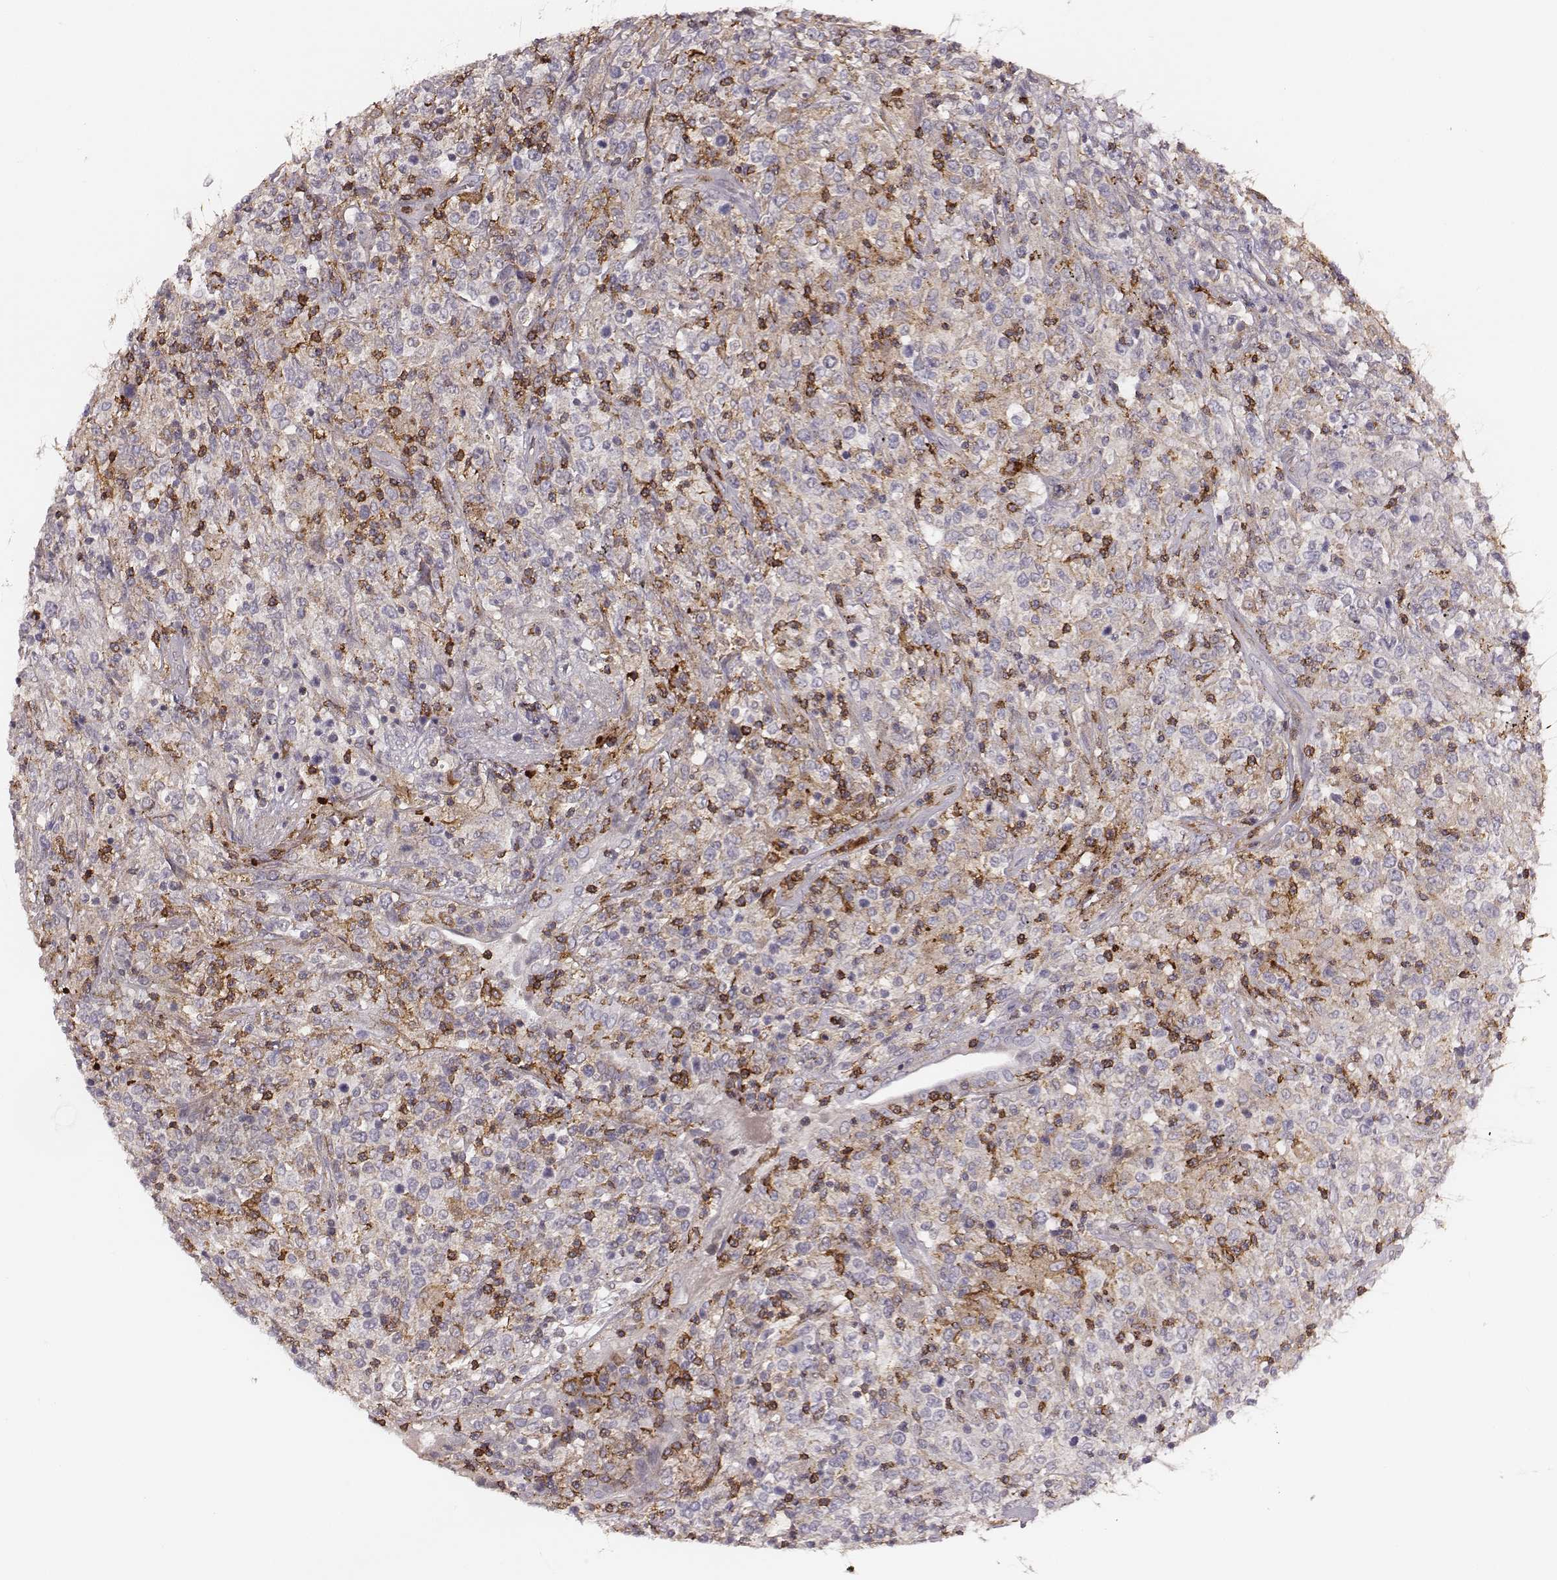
{"staining": {"intensity": "negative", "quantity": "none", "location": "none"}, "tissue": "lymphoma", "cell_type": "Tumor cells", "image_type": "cancer", "snomed": [{"axis": "morphology", "description": "Malignant lymphoma, non-Hodgkin's type, High grade"}, {"axis": "topography", "description": "Lung"}], "caption": "Tumor cells show no significant protein positivity in malignant lymphoma, non-Hodgkin's type (high-grade).", "gene": "ZYX", "patient": {"sex": "male", "age": 79}}